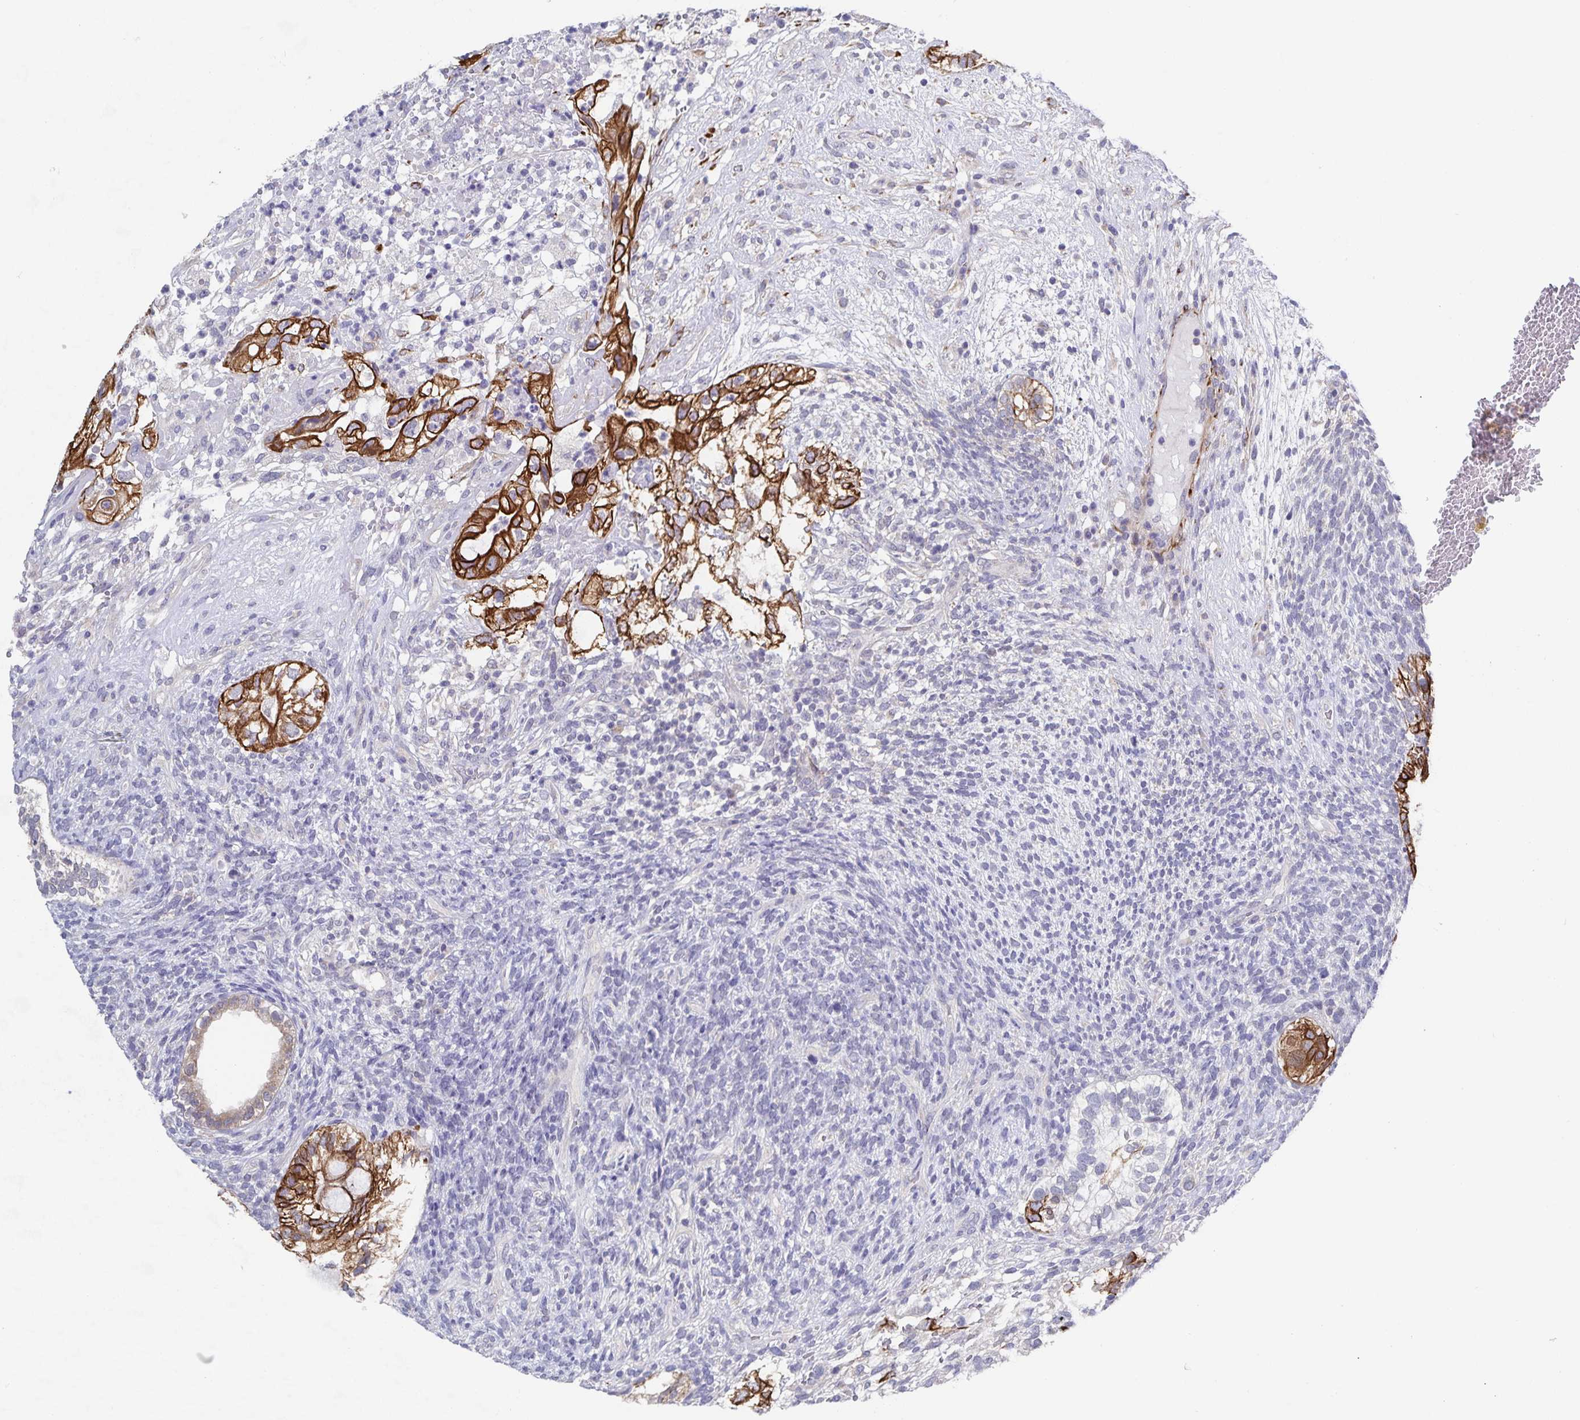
{"staining": {"intensity": "strong", "quantity": "25%-75%", "location": "cytoplasmic/membranous"}, "tissue": "testis cancer", "cell_type": "Tumor cells", "image_type": "cancer", "snomed": [{"axis": "morphology", "description": "Seminoma, NOS"}, {"axis": "morphology", "description": "Carcinoma, Embryonal, NOS"}, {"axis": "topography", "description": "Testis"}], "caption": "Strong cytoplasmic/membranous positivity is seen in approximately 25%-75% of tumor cells in testis embryonal carcinoma.", "gene": "ZIK1", "patient": {"sex": "male", "age": 41}}